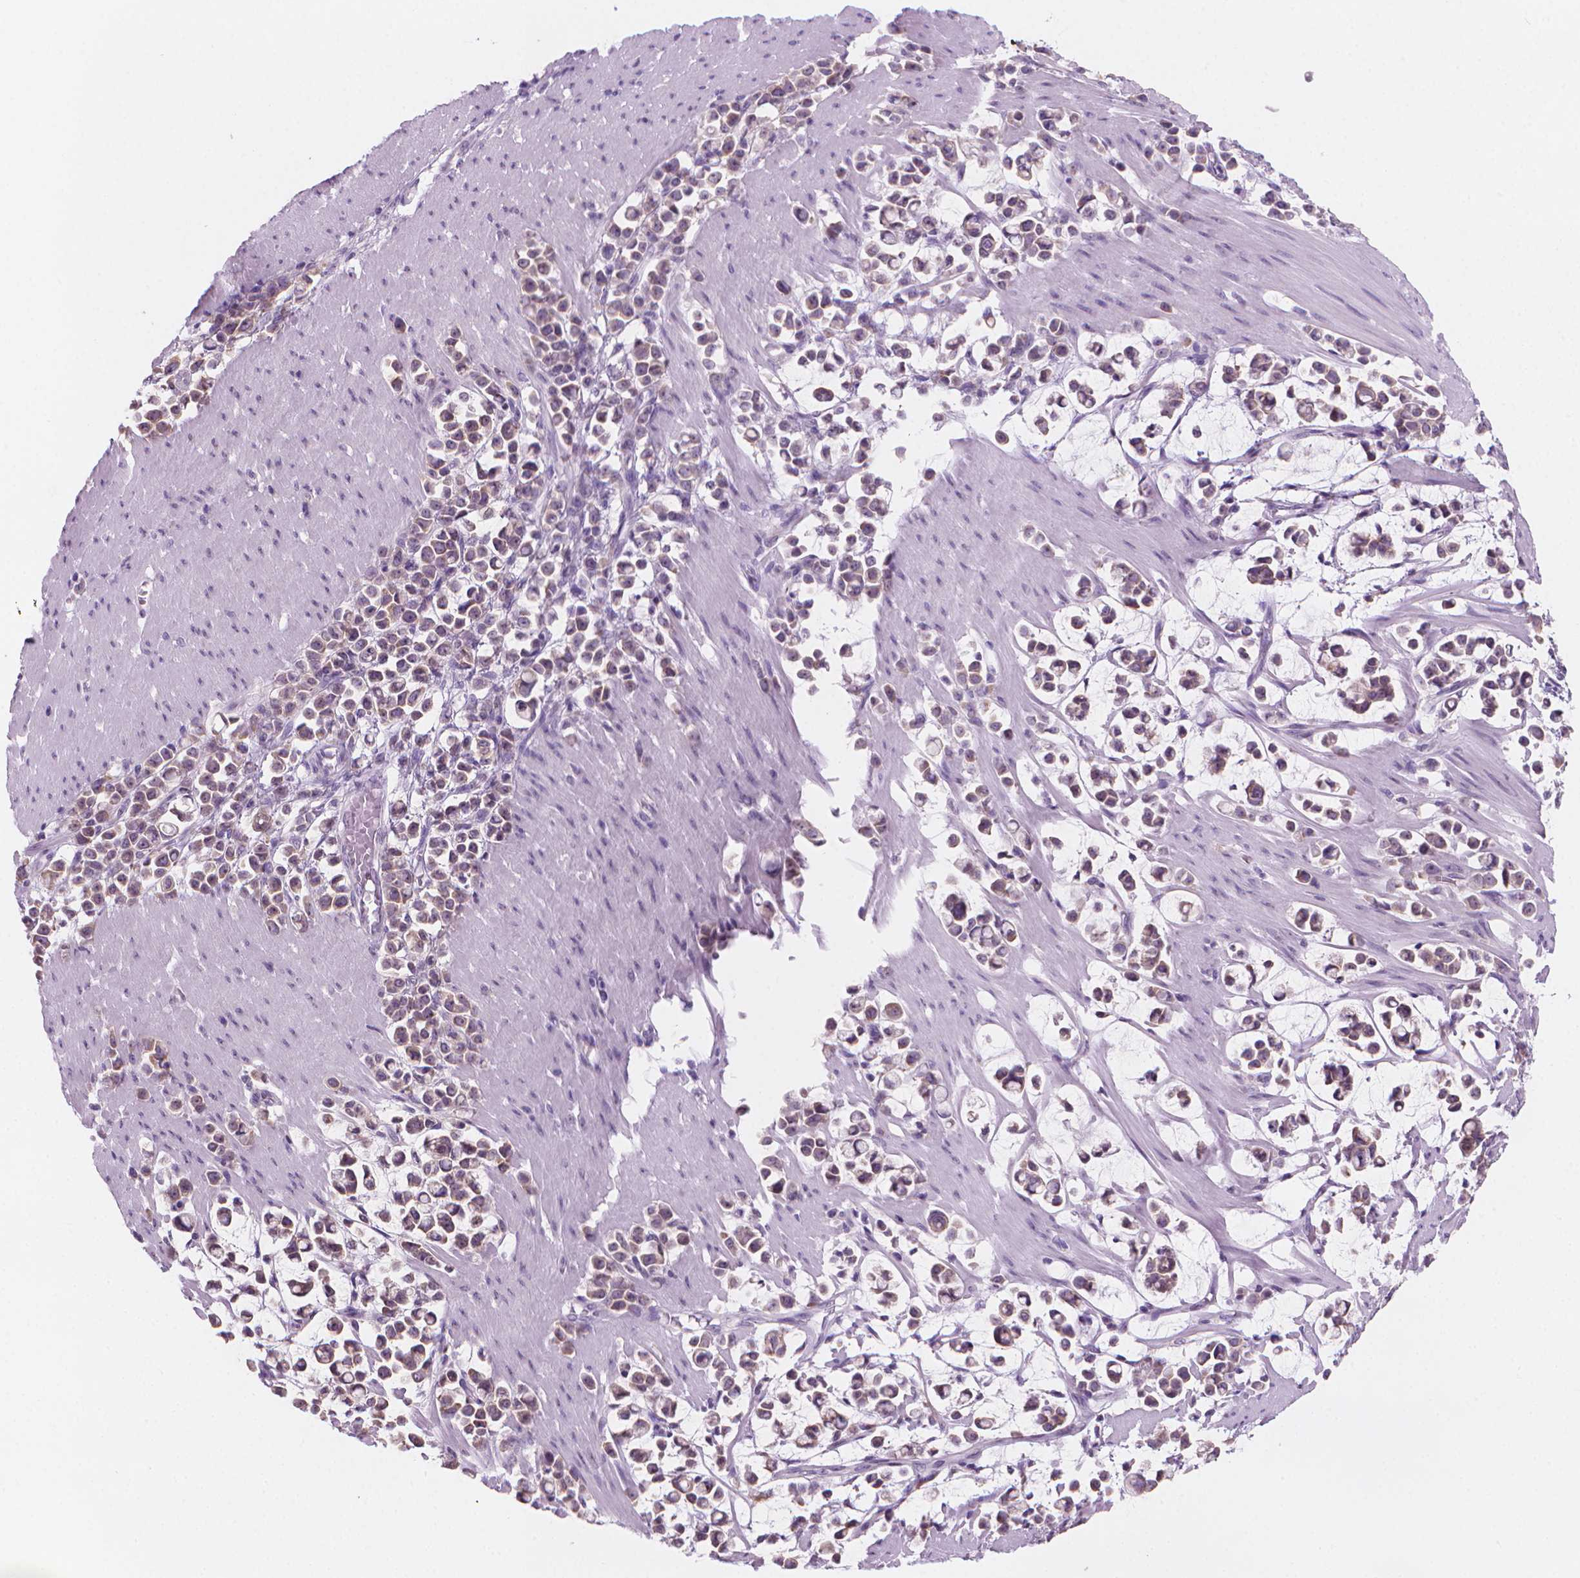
{"staining": {"intensity": "weak", "quantity": "25%-75%", "location": "cytoplasmic/membranous"}, "tissue": "stomach cancer", "cell_type": "Tumor cells", "image_type": "cancer", "snomed": [{"axis": "morphology", "description": "Adenocarcinoma, NOS"}, {"axis": "topography", "description": "Stomach"}], "caption": "Immunohistochemistry (IHC) photomicrograph of neoplastic tissue: human adenocarcinoma (stomach) stained using IHC reveals low levels of weak protein expression localized specifically in the cytoplasmic/membranous of tumor cells, appearing as a cytoplasmic/membranous brown color.", "gene": "ENSG00000187186", "patient": {"sex": "male", "age": 82}}